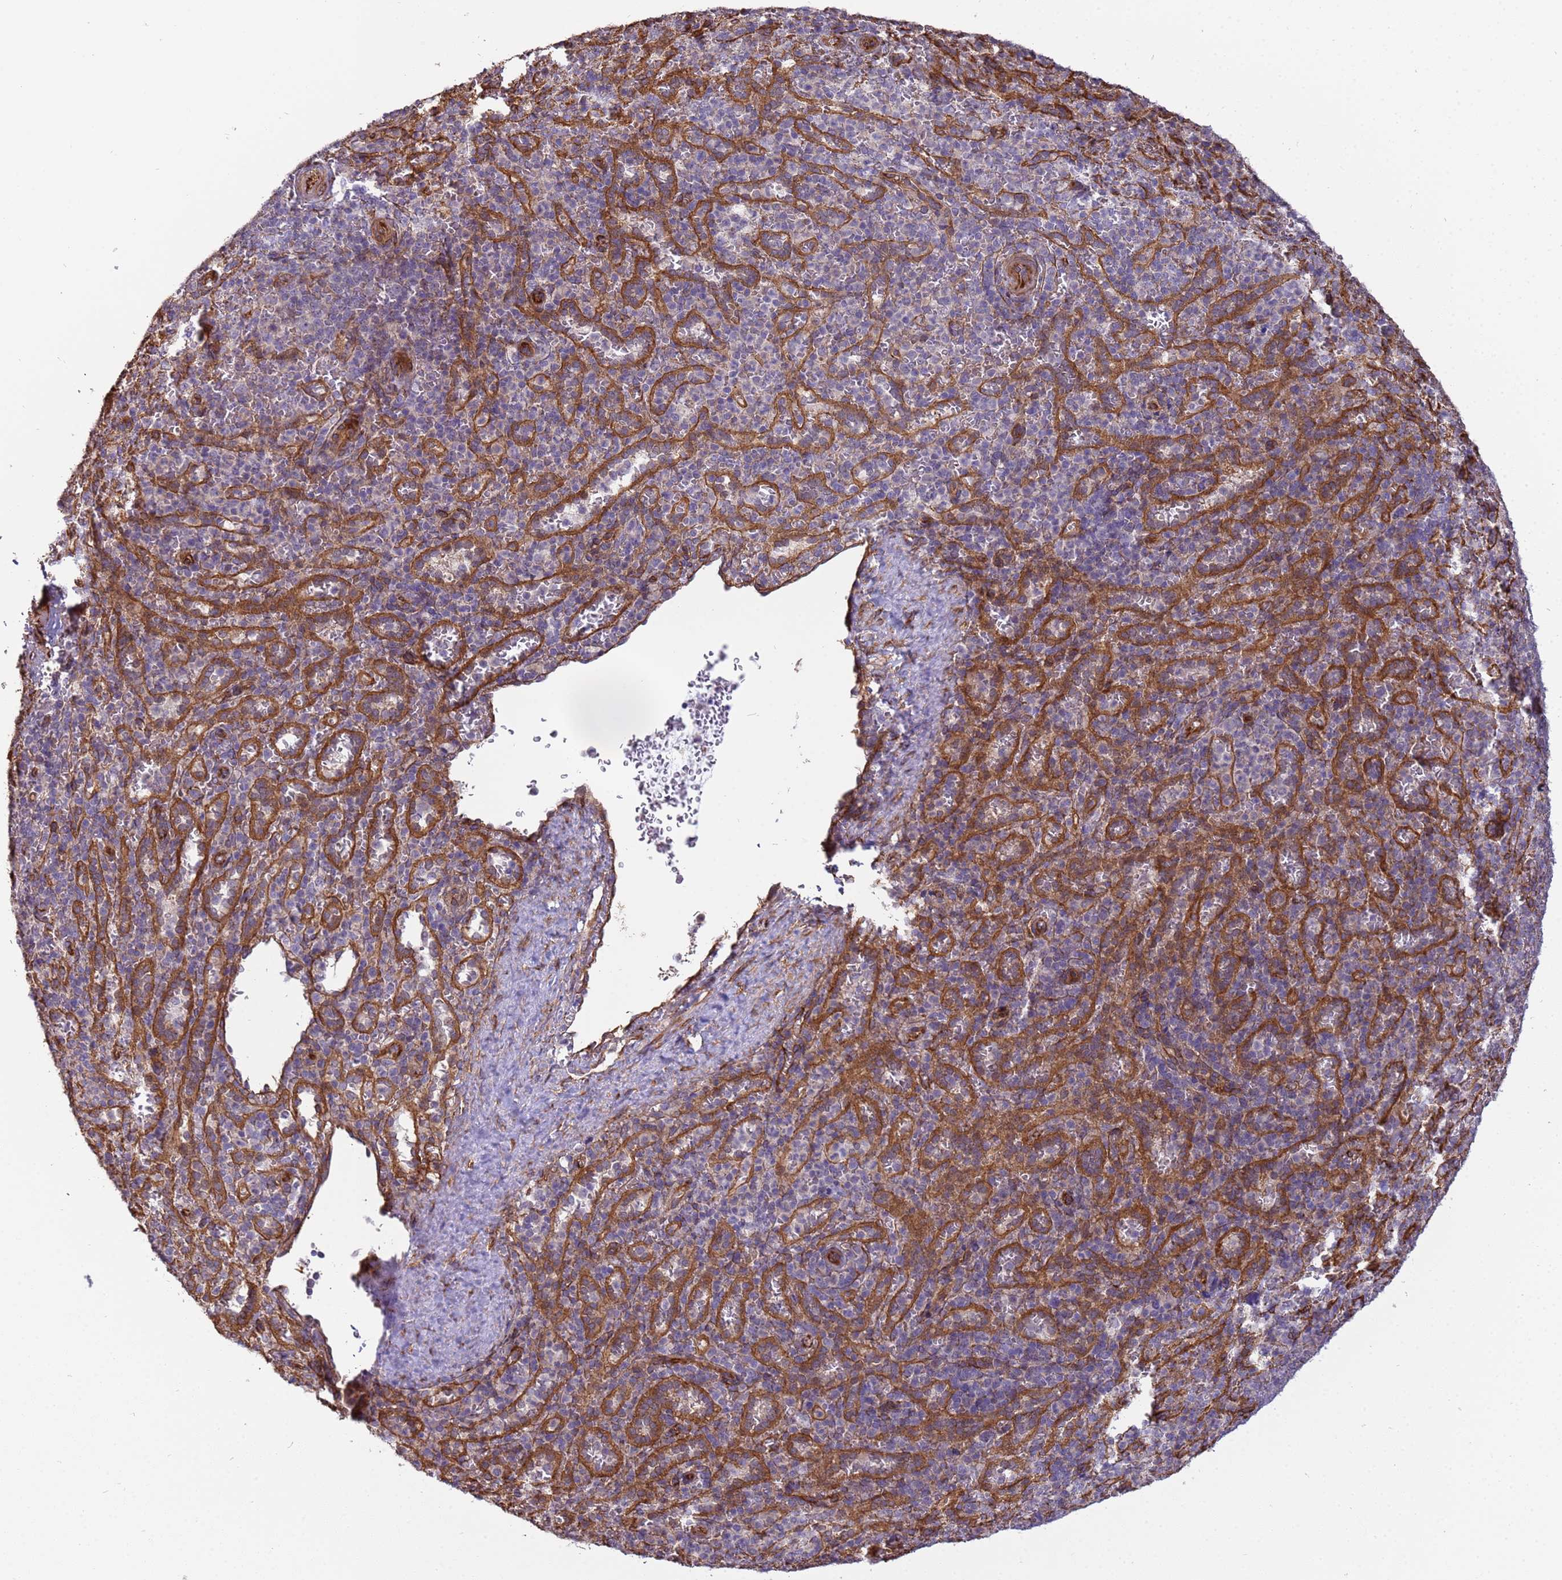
{"staining": {"intensity": "negative", "quantity": "none", "location": "none"}, "tissue": "spleen", "cell_type": "Cells in red pulp", "image_type": "normal", "snomed": [{"axis": "morphology", "description": "Normal tissue, NOS"}, {"axis": "topography", "description": "Spleen"}], "caption": "This is an immunohistochemistry (IHC) histopathology image of normal human spleen. There is no staining in cells in red pulp.", "gene": "ITGB4", "patient": {"sex": "female", "age": 21}}